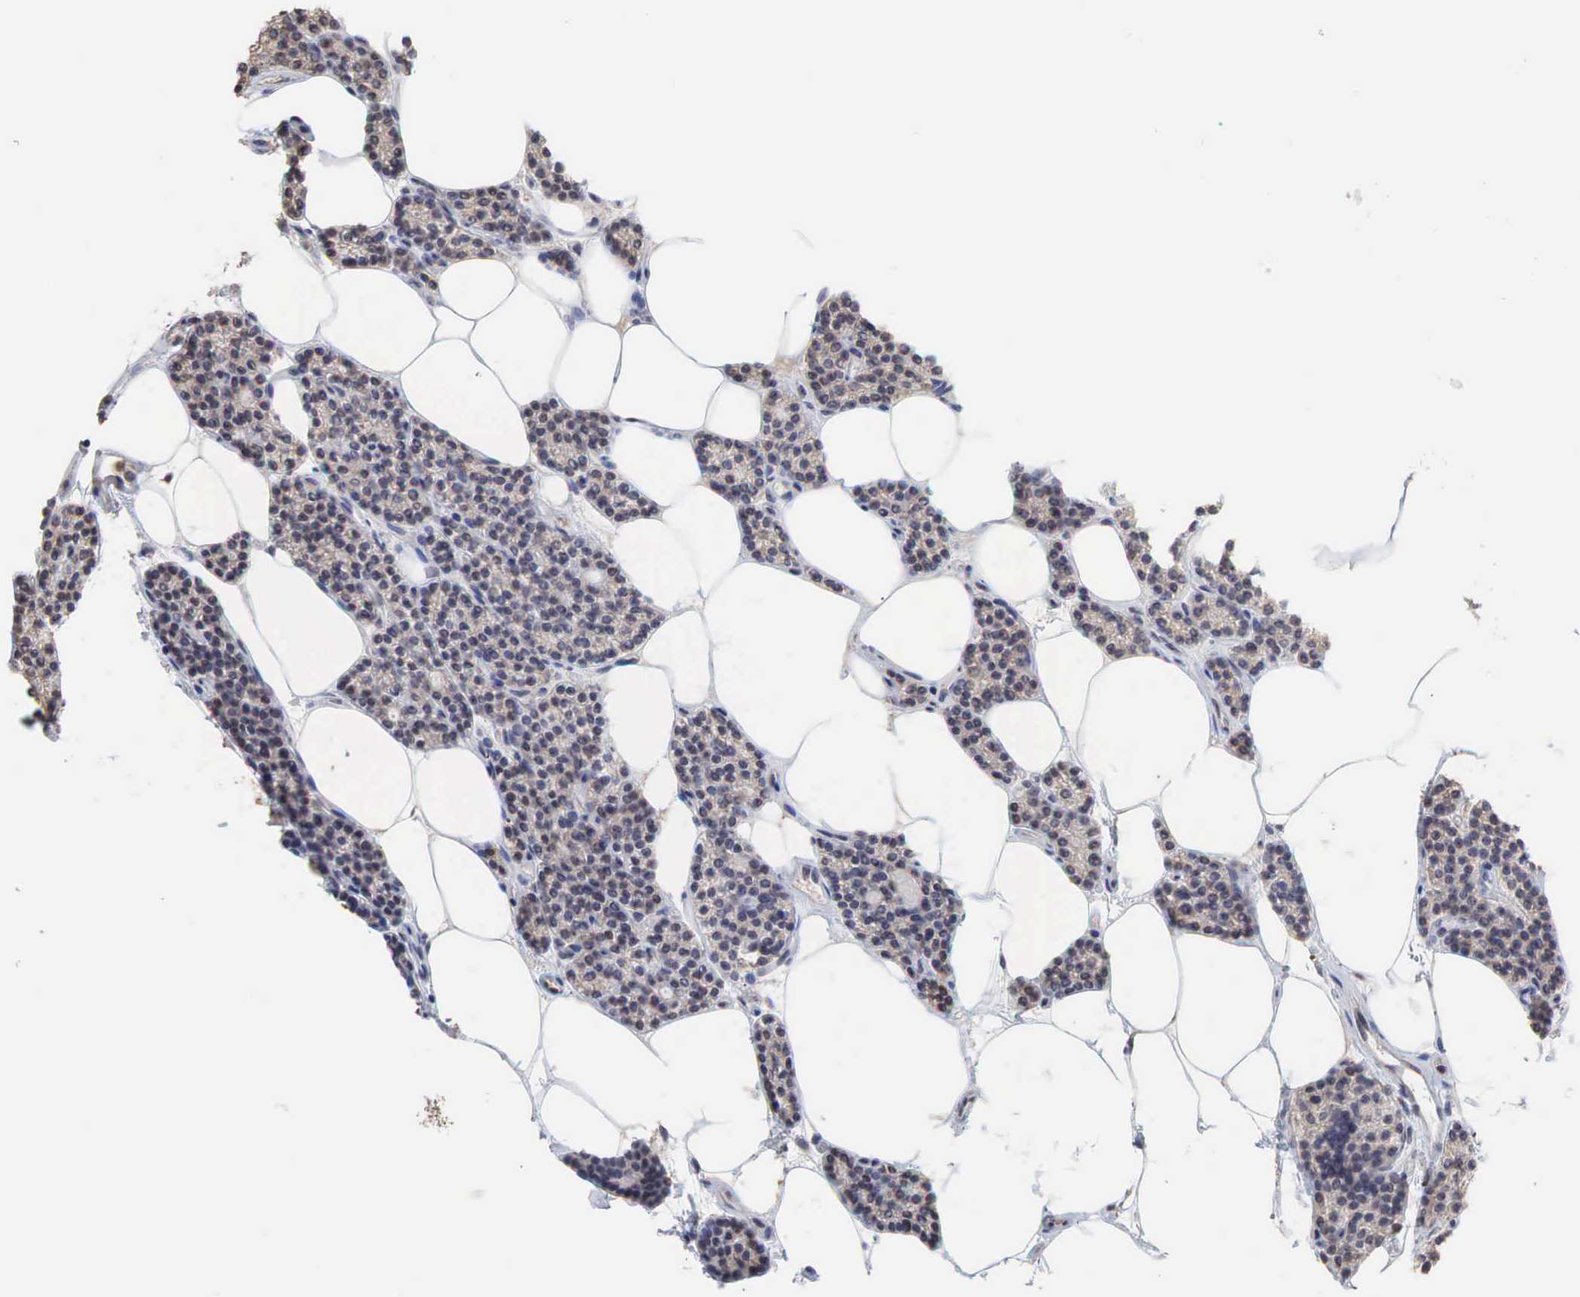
{"staining": {"intensity": "weak", "quantity": "25%-75%", "location": "cytoplasmic/membranous,nuclear"}, "tissue": "parathyroid gland", "cell_type": "Glandular cells", "image_type": "normal", "snomed": [{"axis": "morphology", "description": "Normal tissue, NOS"}, {"axis": "topography", "description": "Parathyroid gland"}], "caption": "Protein staining of normal parathyroid gland reveals weak cytoplasmic/membranous,nuclear staining in approximately 25%-75% of glandular cells.", "gene": "DKC1", "patient": {"sex": "male", "age": 54}}